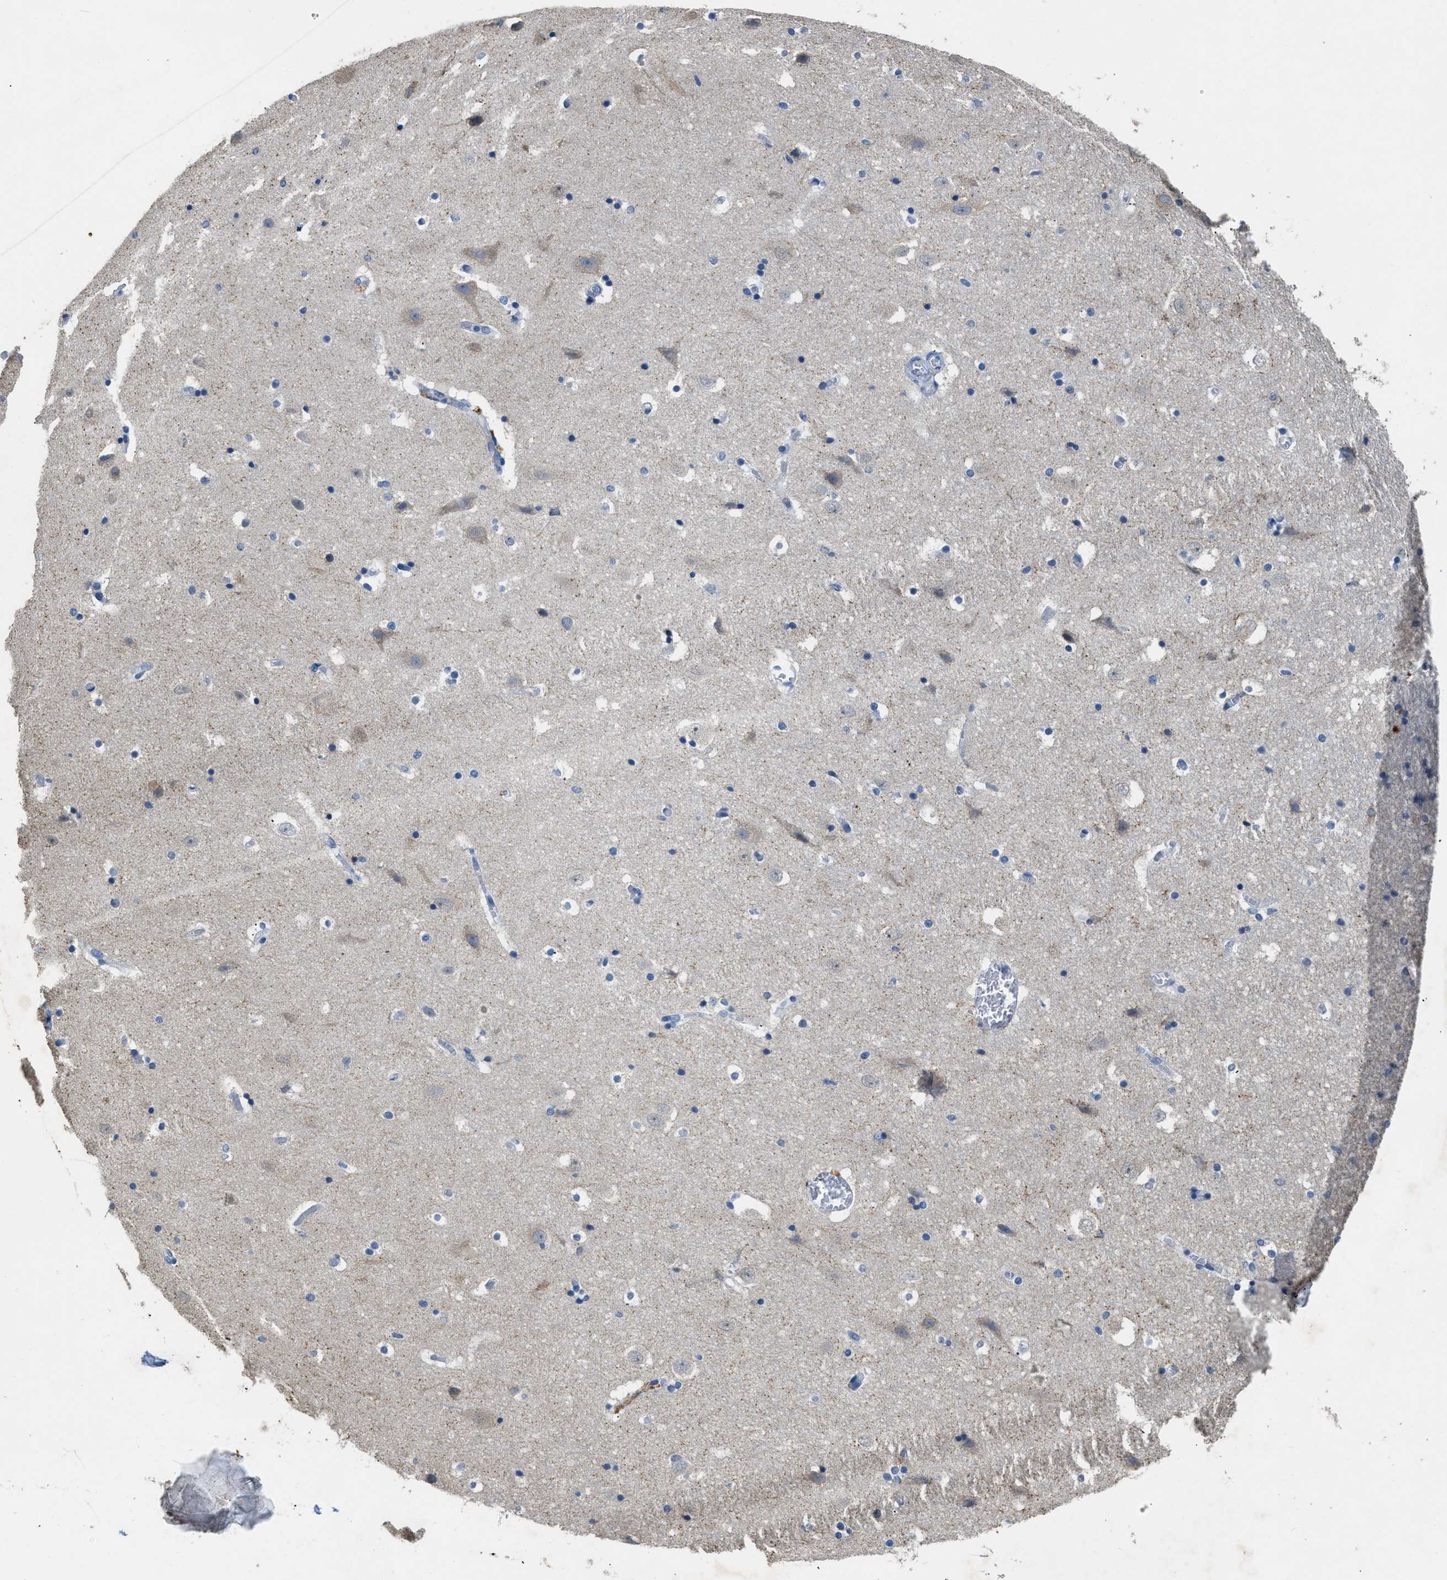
{"staining": {"intensity": "weak", "quantity": "<25%", "location": "cytoplasmic/membranous"}, "tissue": "hippocampus", "cell_type": "Glial cells", "image_type": "normal", "snomed": [{"axis": "morphology", "description": "Normal tissue, NOS"}, {"axis": "topography", "description": "Hippocampus"}], "caption": "Immunohistochemistry photomicrograph of benign hippocampus: human hippocampus stained with DAB (3,3'-diaminobenzidine) shows no significant protein staining in glial cells. (Brightfield microscopy of DAB (3,3'-diaminobenzidine) immunohistochemistry (IHC) at high magnification).", "gene": "TOMM34", "patient": {"sex": "male", "age": 45}}